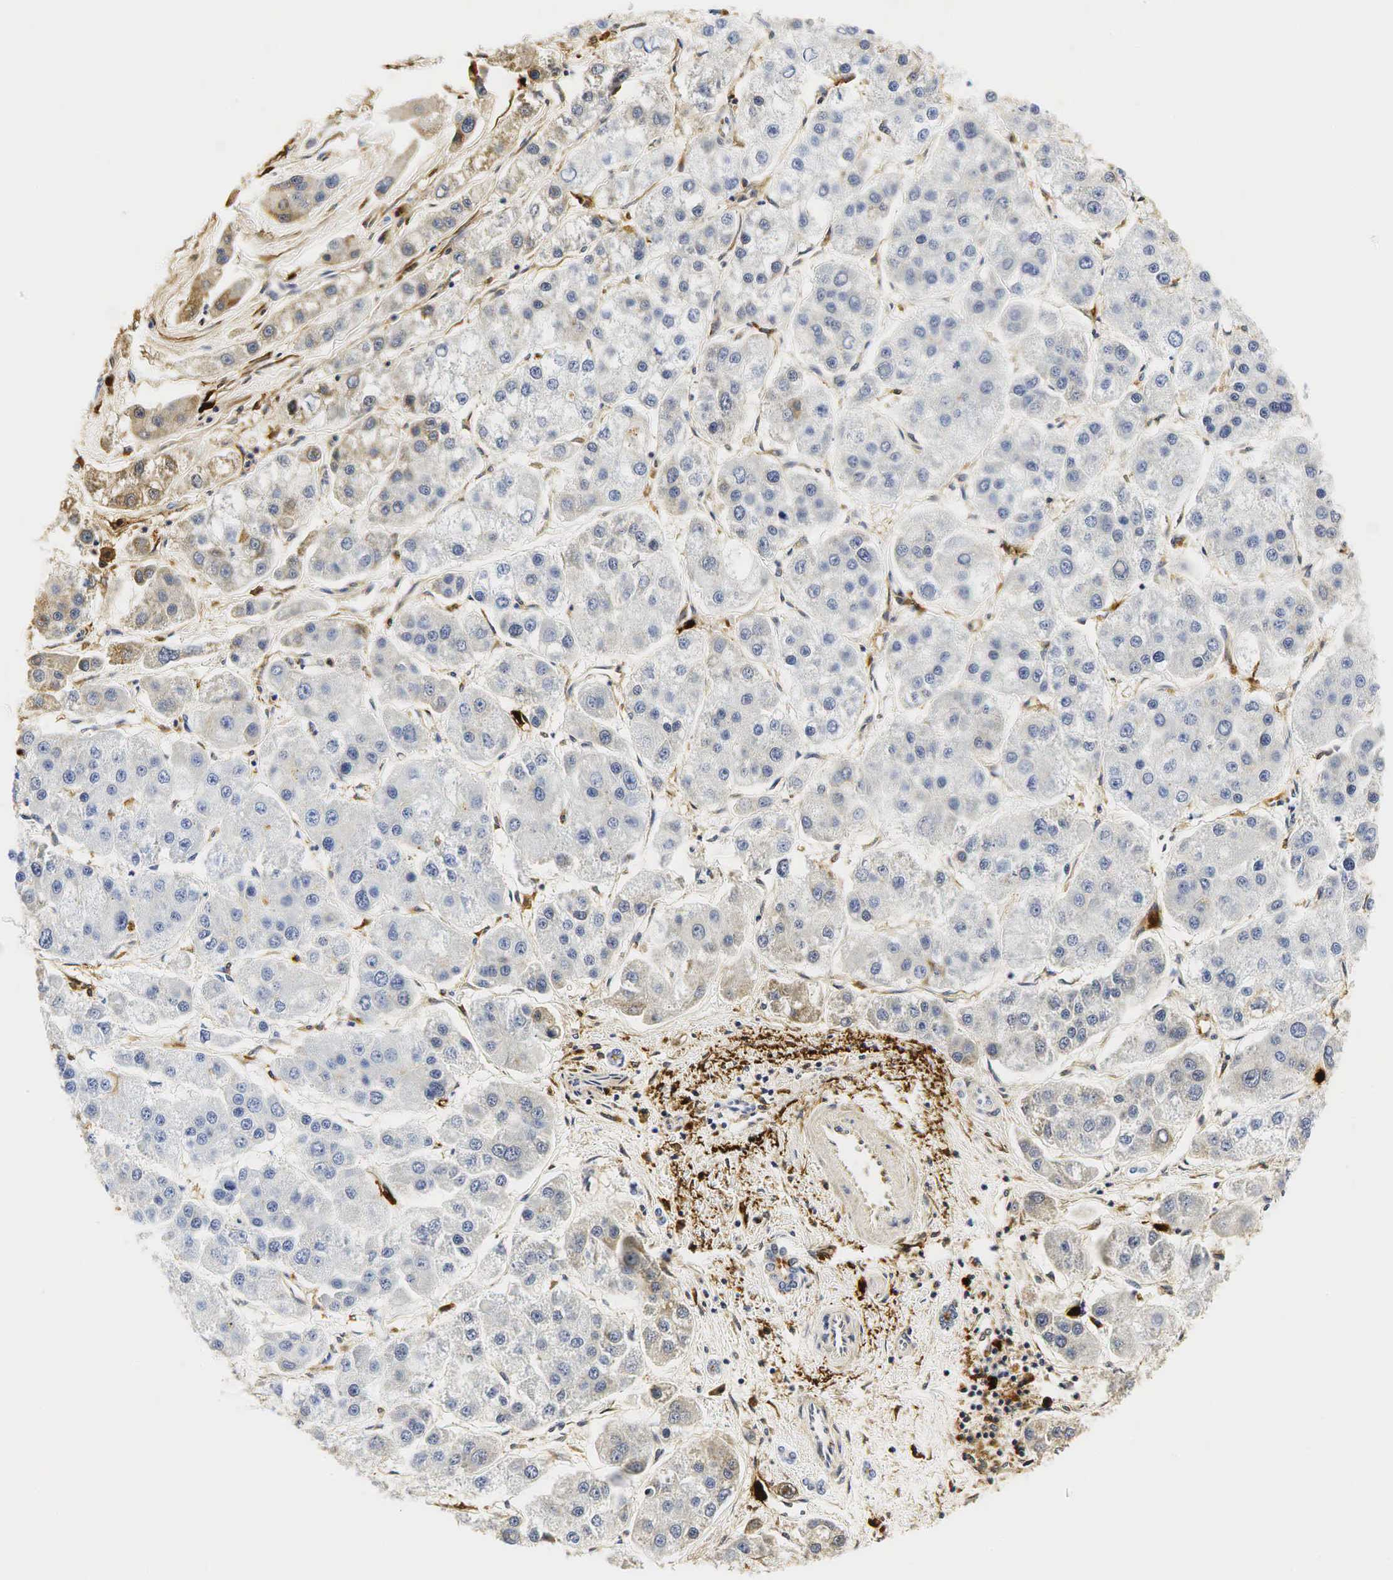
{"staining": {"intensity": "negative", "quantity": "none", "location": "none"}, "tissue": "liver cancer", "cell_type": "Tumor cells", "image_type": "cancer", "snomed": [{"axis": "morphology", "description": "Carcinoma, Hepatocellular, NOS"}, {"axis": "topography", "description": "Liver"}], "caption": "Liver cancer (hepatocellular carcinoma) was stained to show a protein in brown. There is no significant positivity in tumor cells.", "gene": "LYZ", "patient": {"sex": "female", "age": 85}}